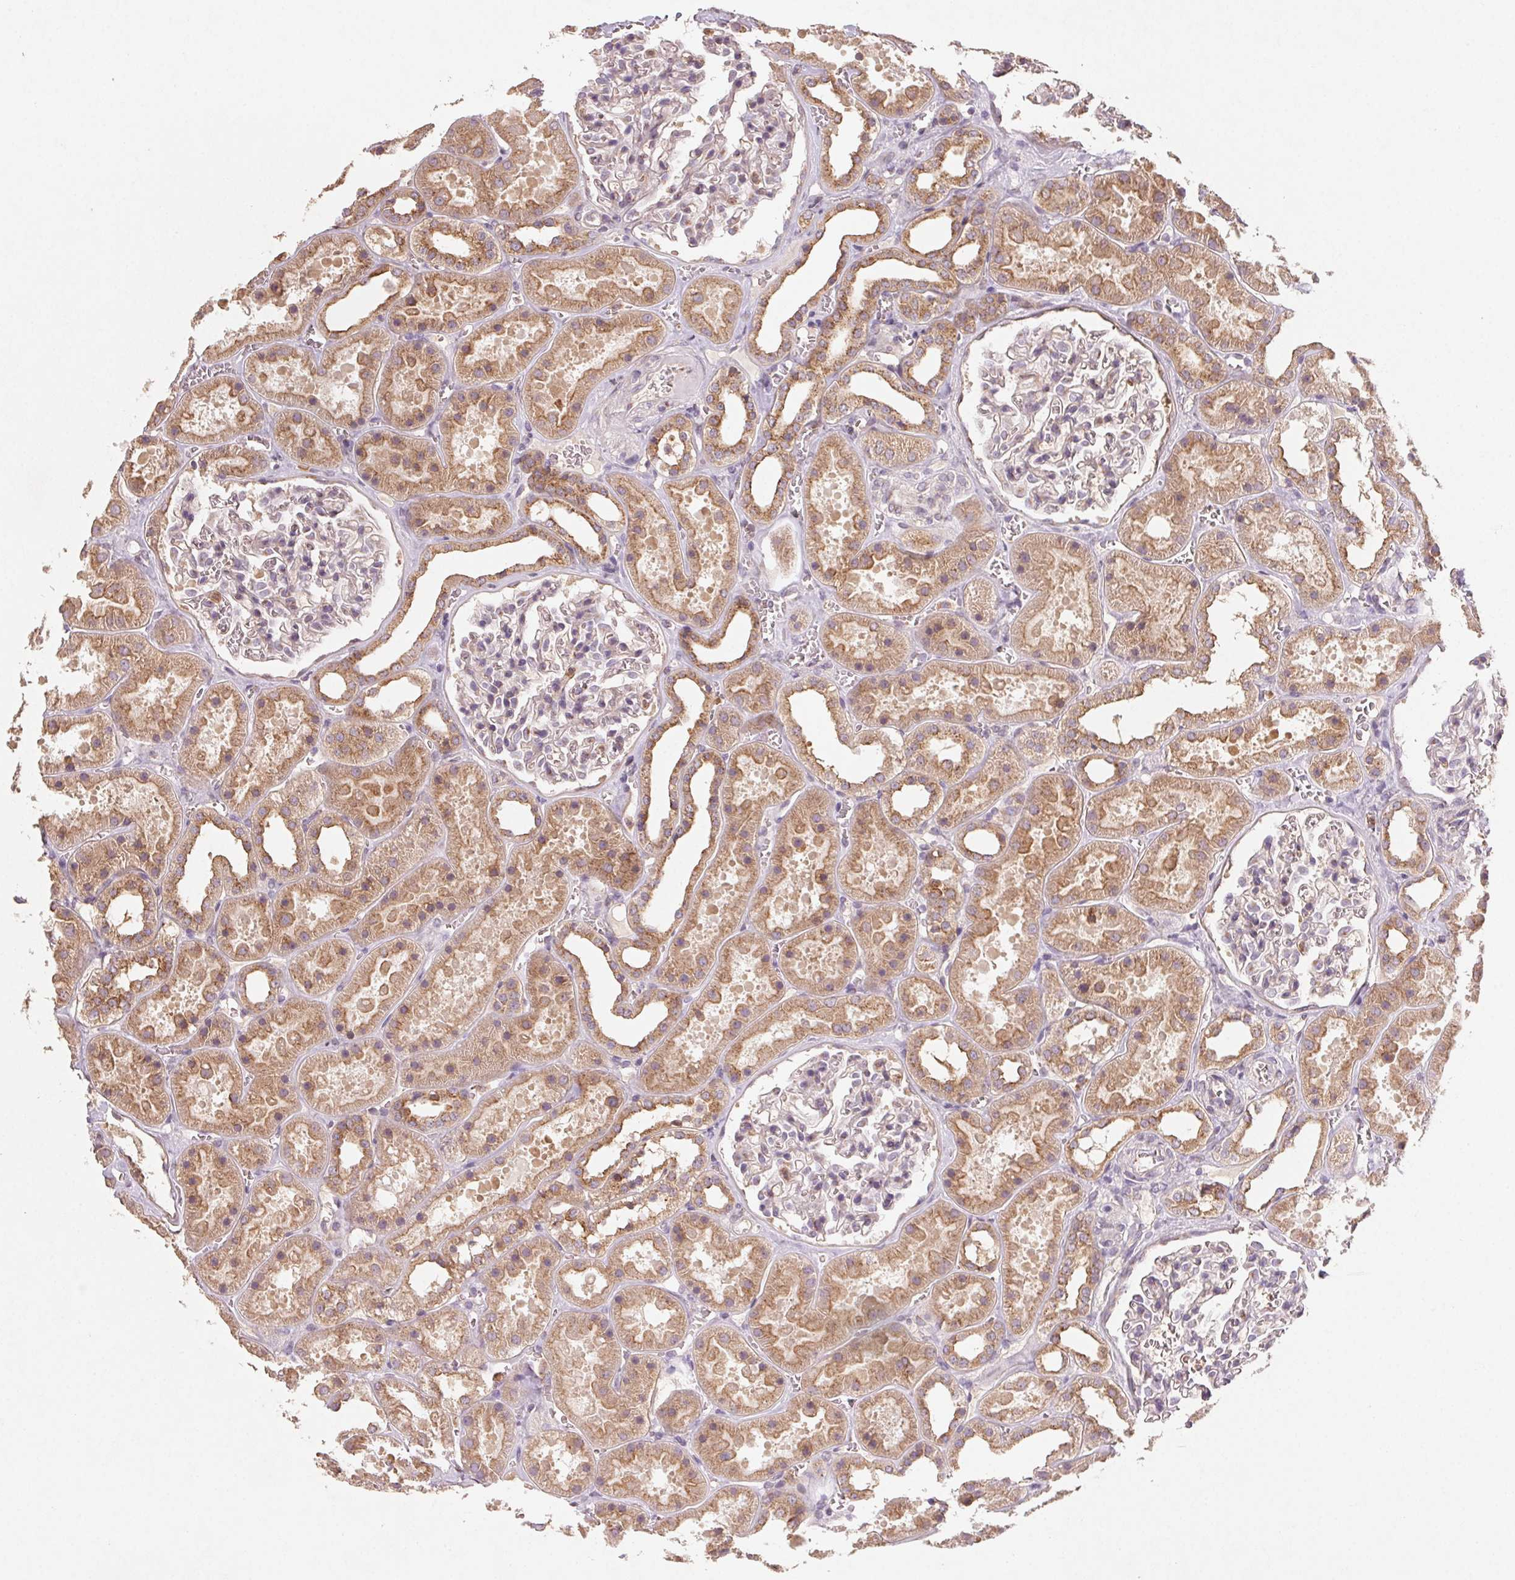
{"staining": {"intensity": "negative", "quantity": "none", "location": "none"}, "tissue": "kidney", "cell_type": "Cells in glomeruli", "image_type": "normal", "snomed": [{"axis": "morphology", "description": "Normal tissue, NOS"}, {"axis": "topography", "description": "Kidney"}], "caption": "Immunohistochemistry image of unremarkable kidney stained for a protein (brown), which demonstrates no positivity in cells in glomeruli. The staining is performed using DAB brown chromogen with nuclei counter-stained in using hematoxylin.", "gene": "AP1S1", "patient": {"sex": "female", "age": 41}}